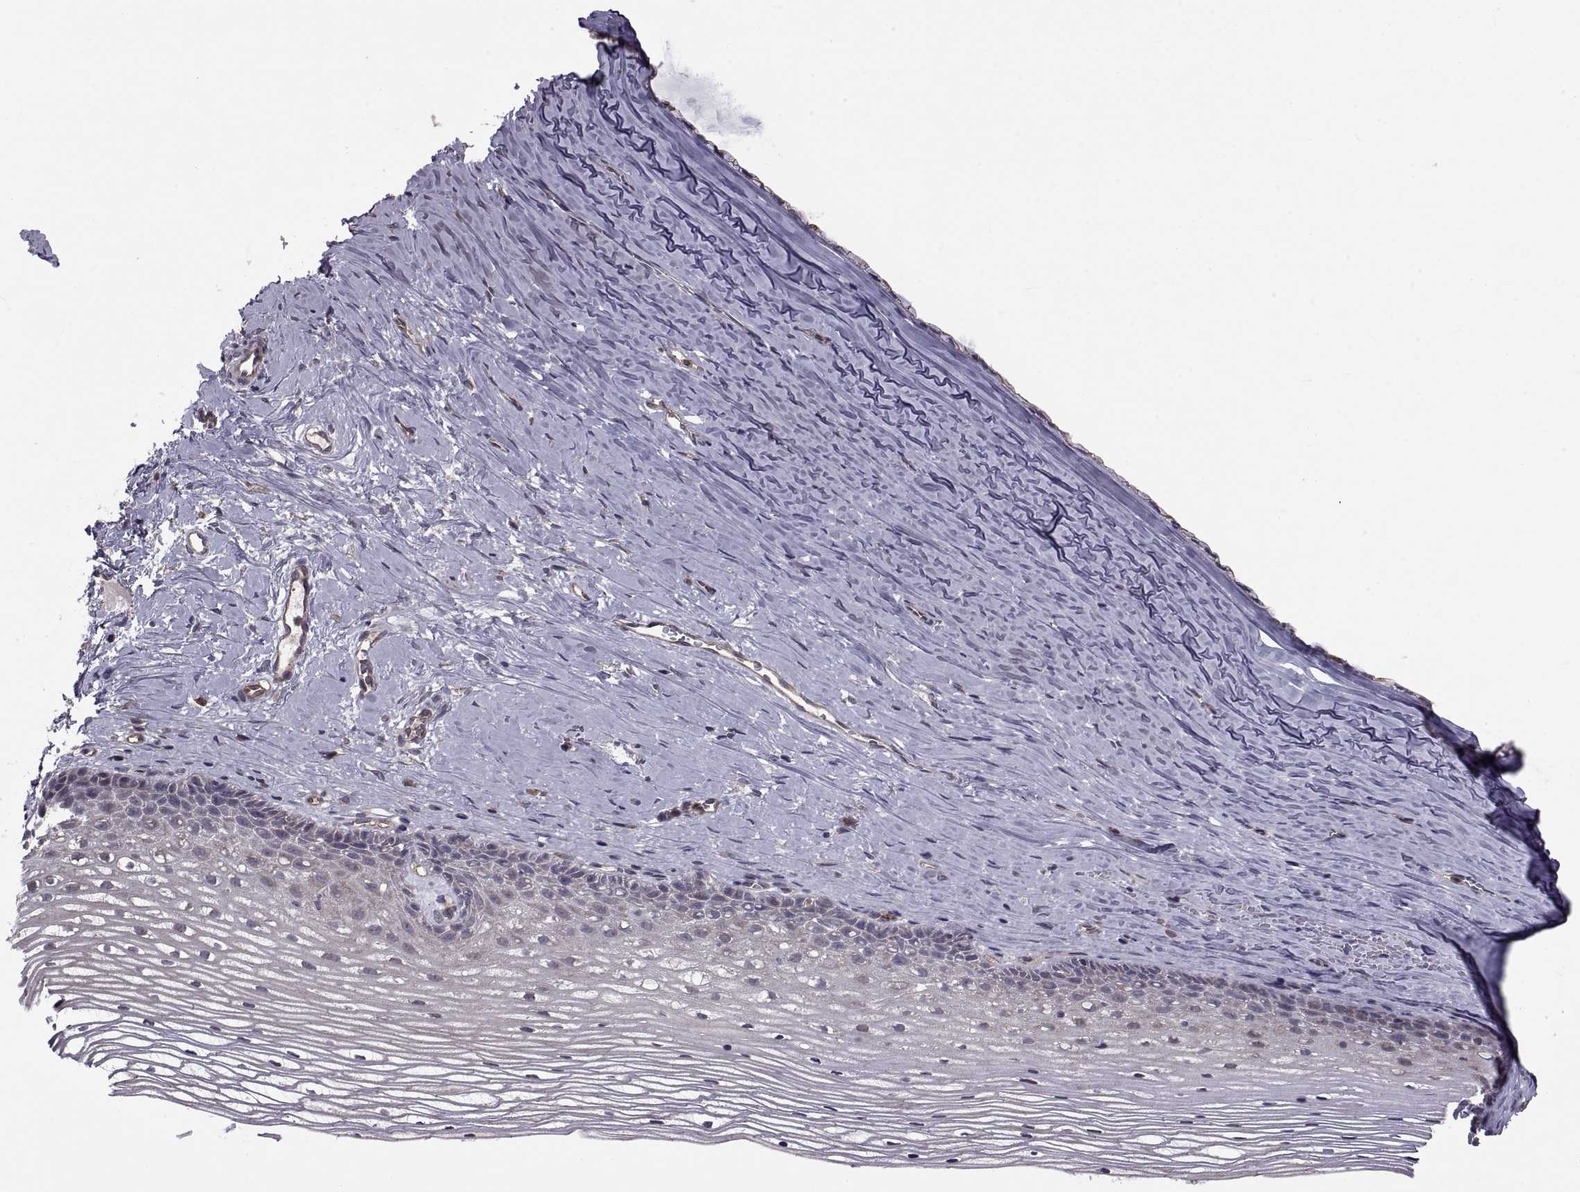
{"staining": {"intensity": "weak", "quantity": "25%-75%", "location": "cytoplasmic/membranous"}, "tissue": "cervix", "cell_type": "Squamous epithelial cells", "image_type": "normal", "snomed": [{"axis": "morphology", "description": "Normal tissue, NOS"}, {"axis": "topography", "description": "Cervix"}], "caption": "Cervix was stained to show a protein in brown. There is low levels of weak cytoplasmic/membranous positivity in about 25%-75% of squamous epithelial cells.", "gene": "PMM2", "patient": {"sex": "female", "age": 40}}